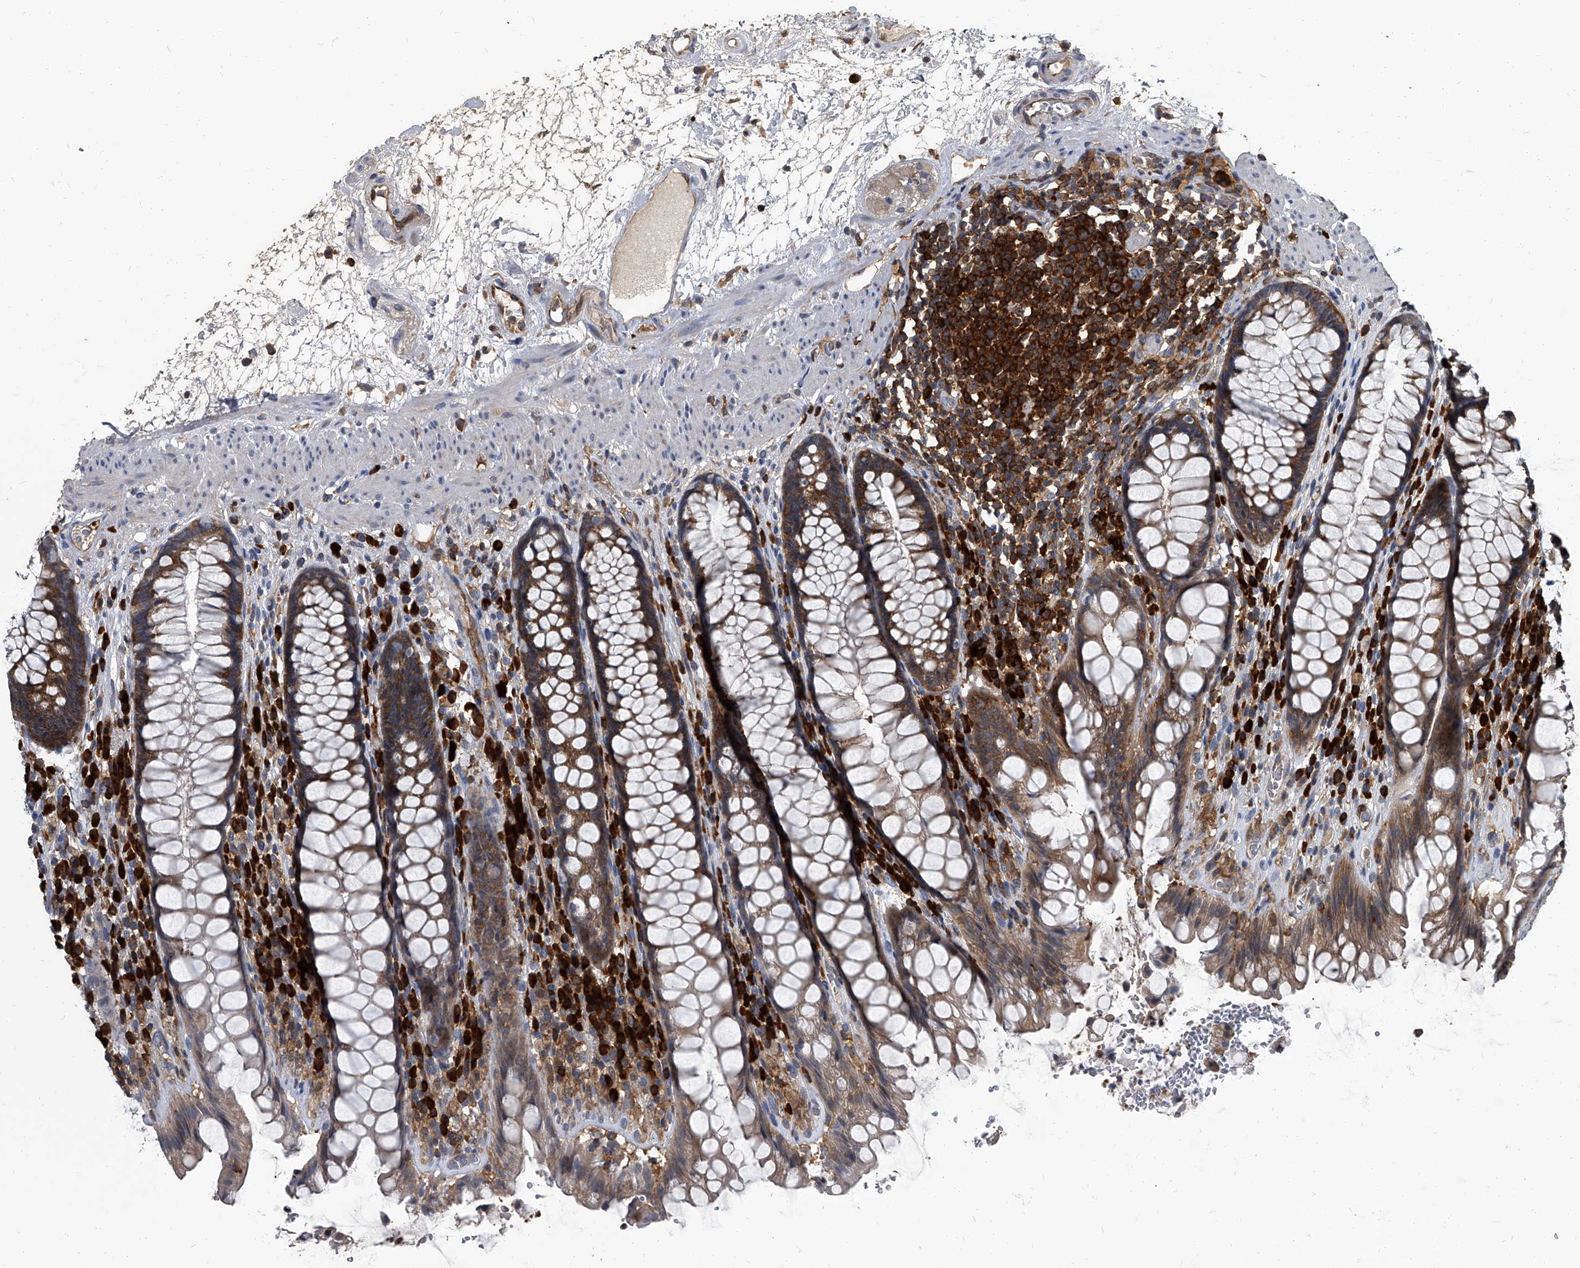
{"staining": {"intensity": "moderate", "quantity": ">75%", "location": "cytoplasmic/membranous"}, "tissue": "rectum", "cell_type": "Glandular cells", "image_type": "normal", "snomed": [{"axis": "morphology", "description": "Normal tissue, NOS"}, {"axis": "topography", "description": "Rectum"}], "caption": "Protein staining shows moderate cytoplasmic/membranous positivity in approximately >75% of glandular cells in normal rectum.", "gene": "CDV3", "patient": {"sex": "male", "age": 64}}